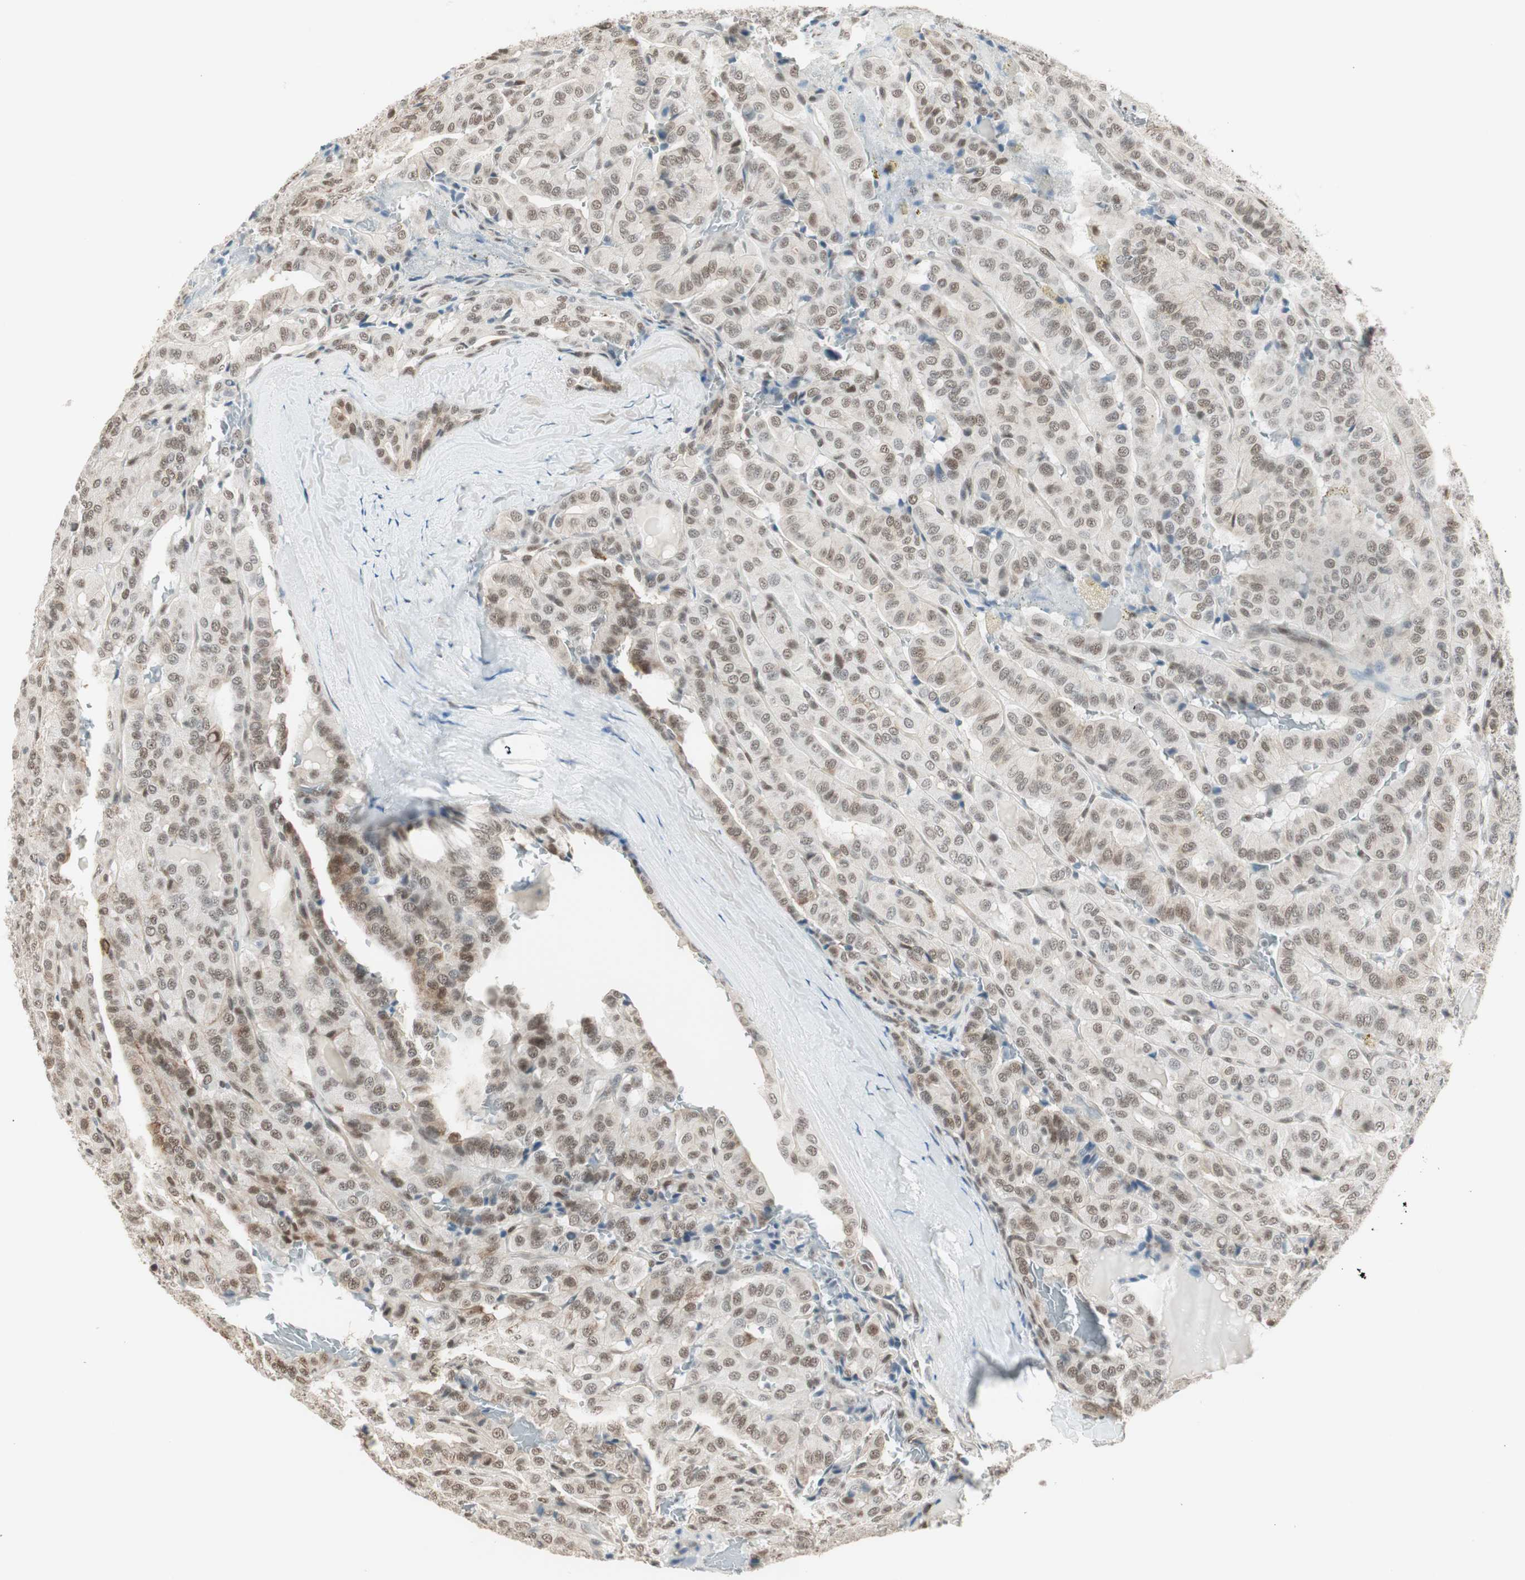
{"staining": {"intensity": "moderate", "quantity": ">75%", "location": "nuclear"}, "tissue": "thyroid cancer", "cell_type": "Tumor cells", "image_type": "cancer", "snomed": [{"axis": "morphology", "description": "Papillary adenocarcinoma, NOS"}, {"axis": "topography", "description": "Thyroid gland"}], "caption": "This is an image of immunohistochemistry (IHC) staining of papillary adenocarcinoma (thyroid), which shows moderate positivity in the nuclear of tumor cells.", "gene": "ZBTB17", "patient": {"sex": "male", "age": 77}}